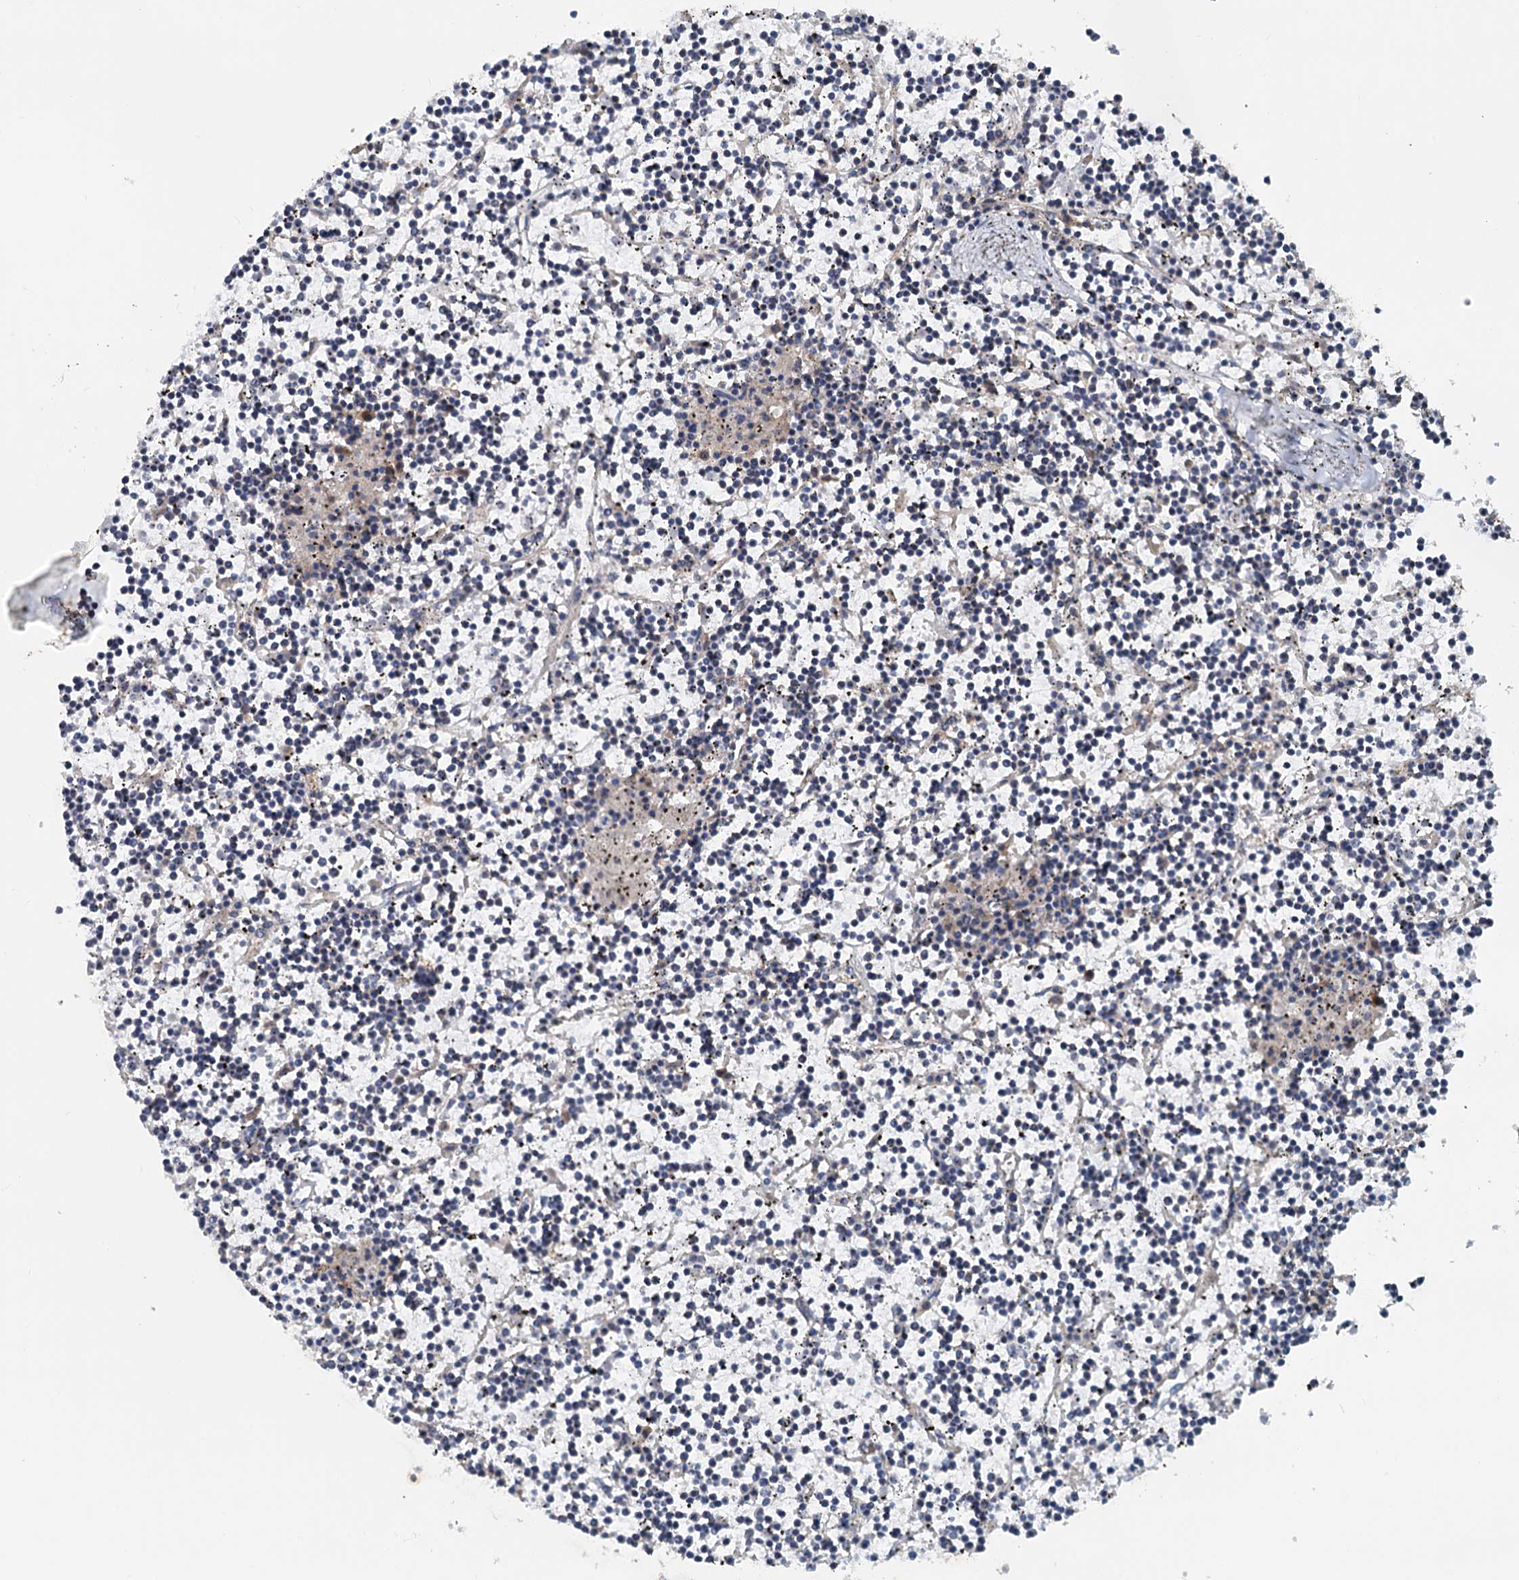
{"staining": {"intensity": "negative", "quantity": "none", "location": "none"}, "tissue": "lymphoma", "cell_type": "Tumor cells", "image_type": "cancer", "snomed": [{"axis": "morphology", "description": "Malignant lymphoma, non-Hodgkin's type, Low grade"}, {"axis": "topography", "description": "Spleen"}], "caption": "Tumor cells are negative for brown protein staining in low-grade malignant lymphoma, non-Hodgkin's type. (Stains: DAB (3,3'-diaminobenzidine) IHC with hematoxylin counter stain, Microscopy: brightfield microscopy at high magnification).", "gene": "TEDC1", "patient": {"sex": "female", "age": 19}}